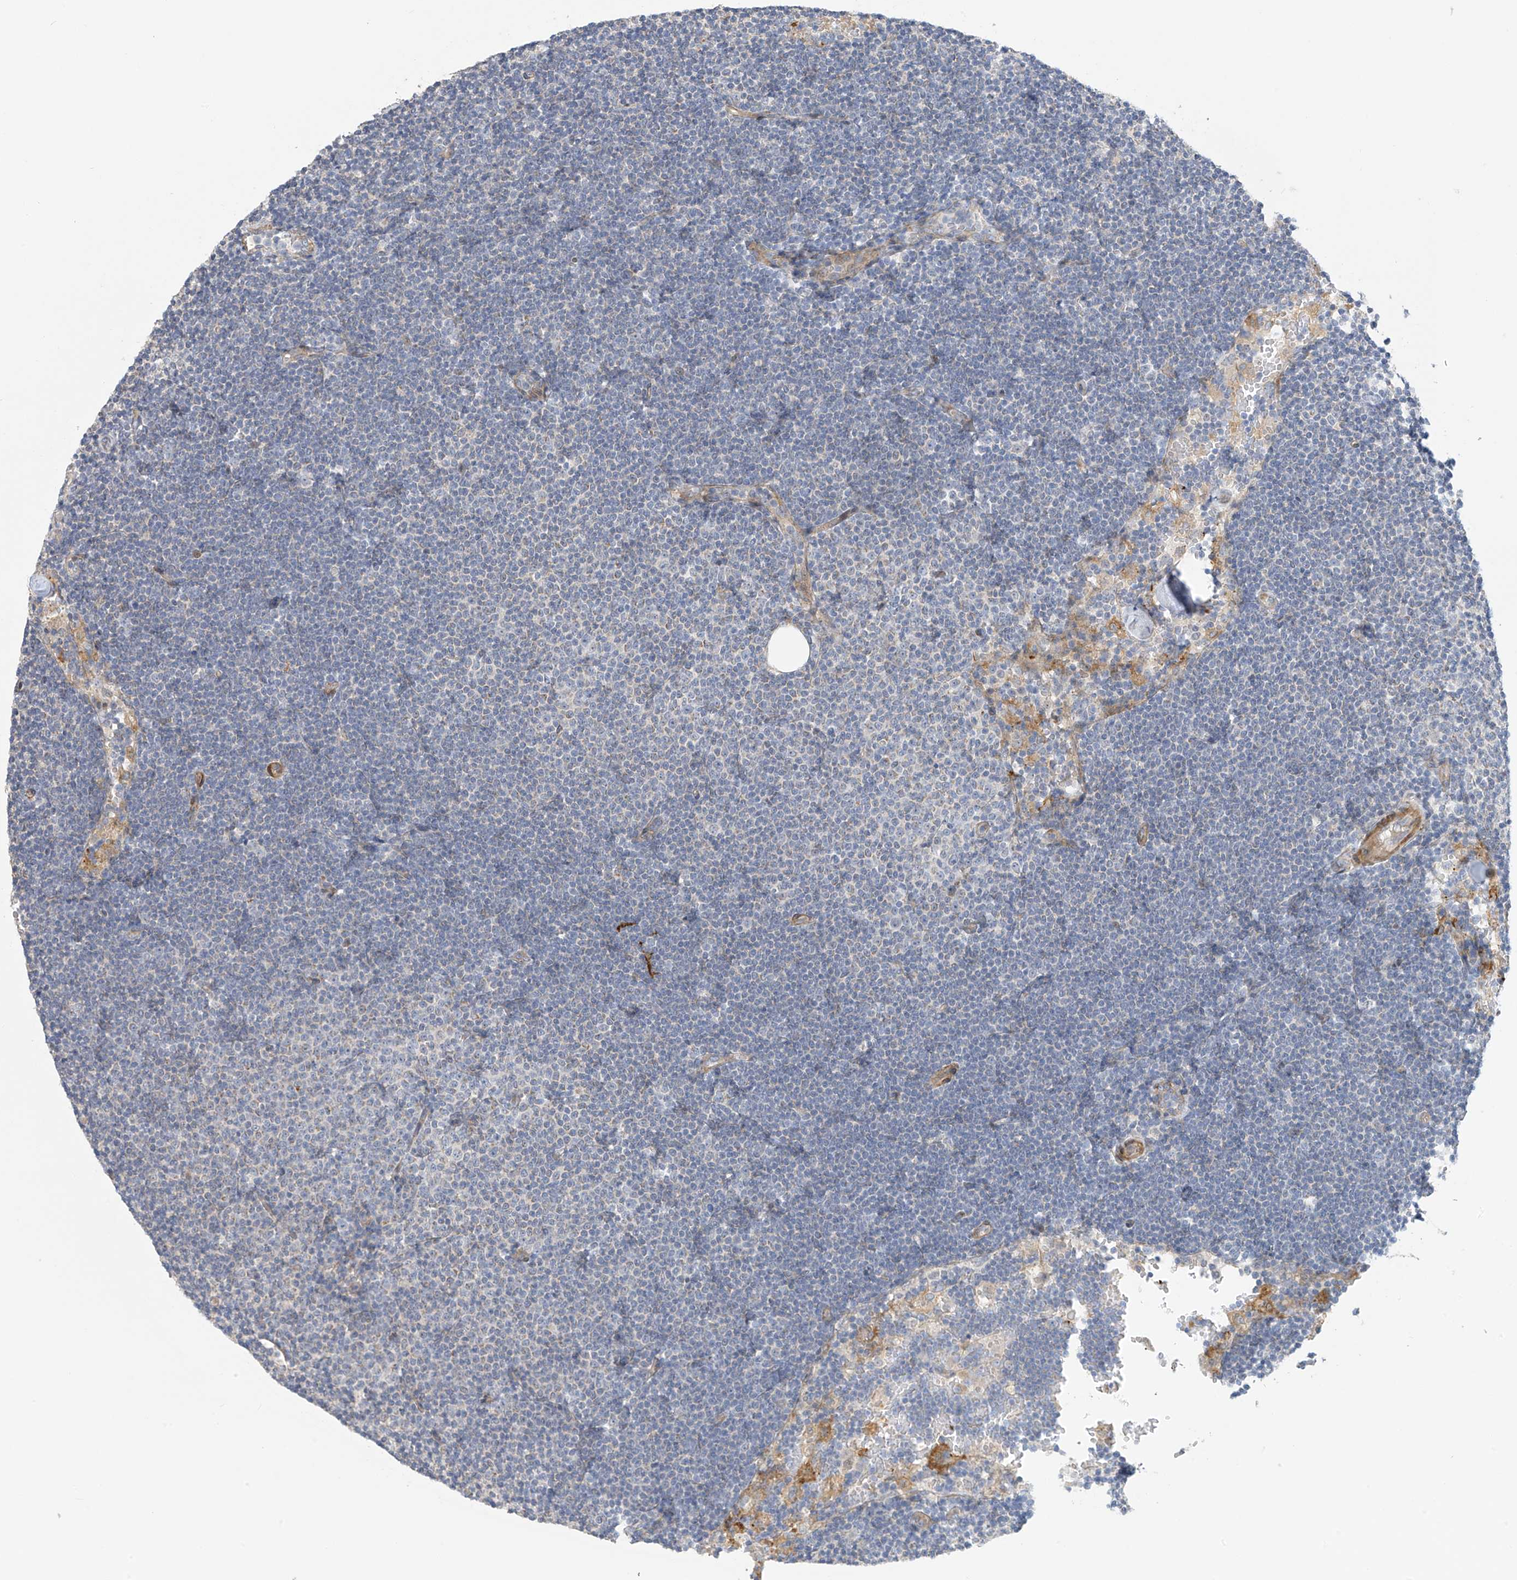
{"staining": {"intensity": "negative", "quantity": "none", "location": "none"}, "tissue": "lymphoma", "cell_type": "Tumor cells", "image_type": "cancer", "snomed": [{"axis": "morphology", "description": "Malignant lymphoma, non-Hodgkin's type, Low grade"}, {"axis": "topography", "description": "Lymph node"}], "caption": "A micrograph of human lymphoma is negative for staining in tumor cells.", "gene": "ZNF641", "patient": {"sex": "female", "age": 53}}